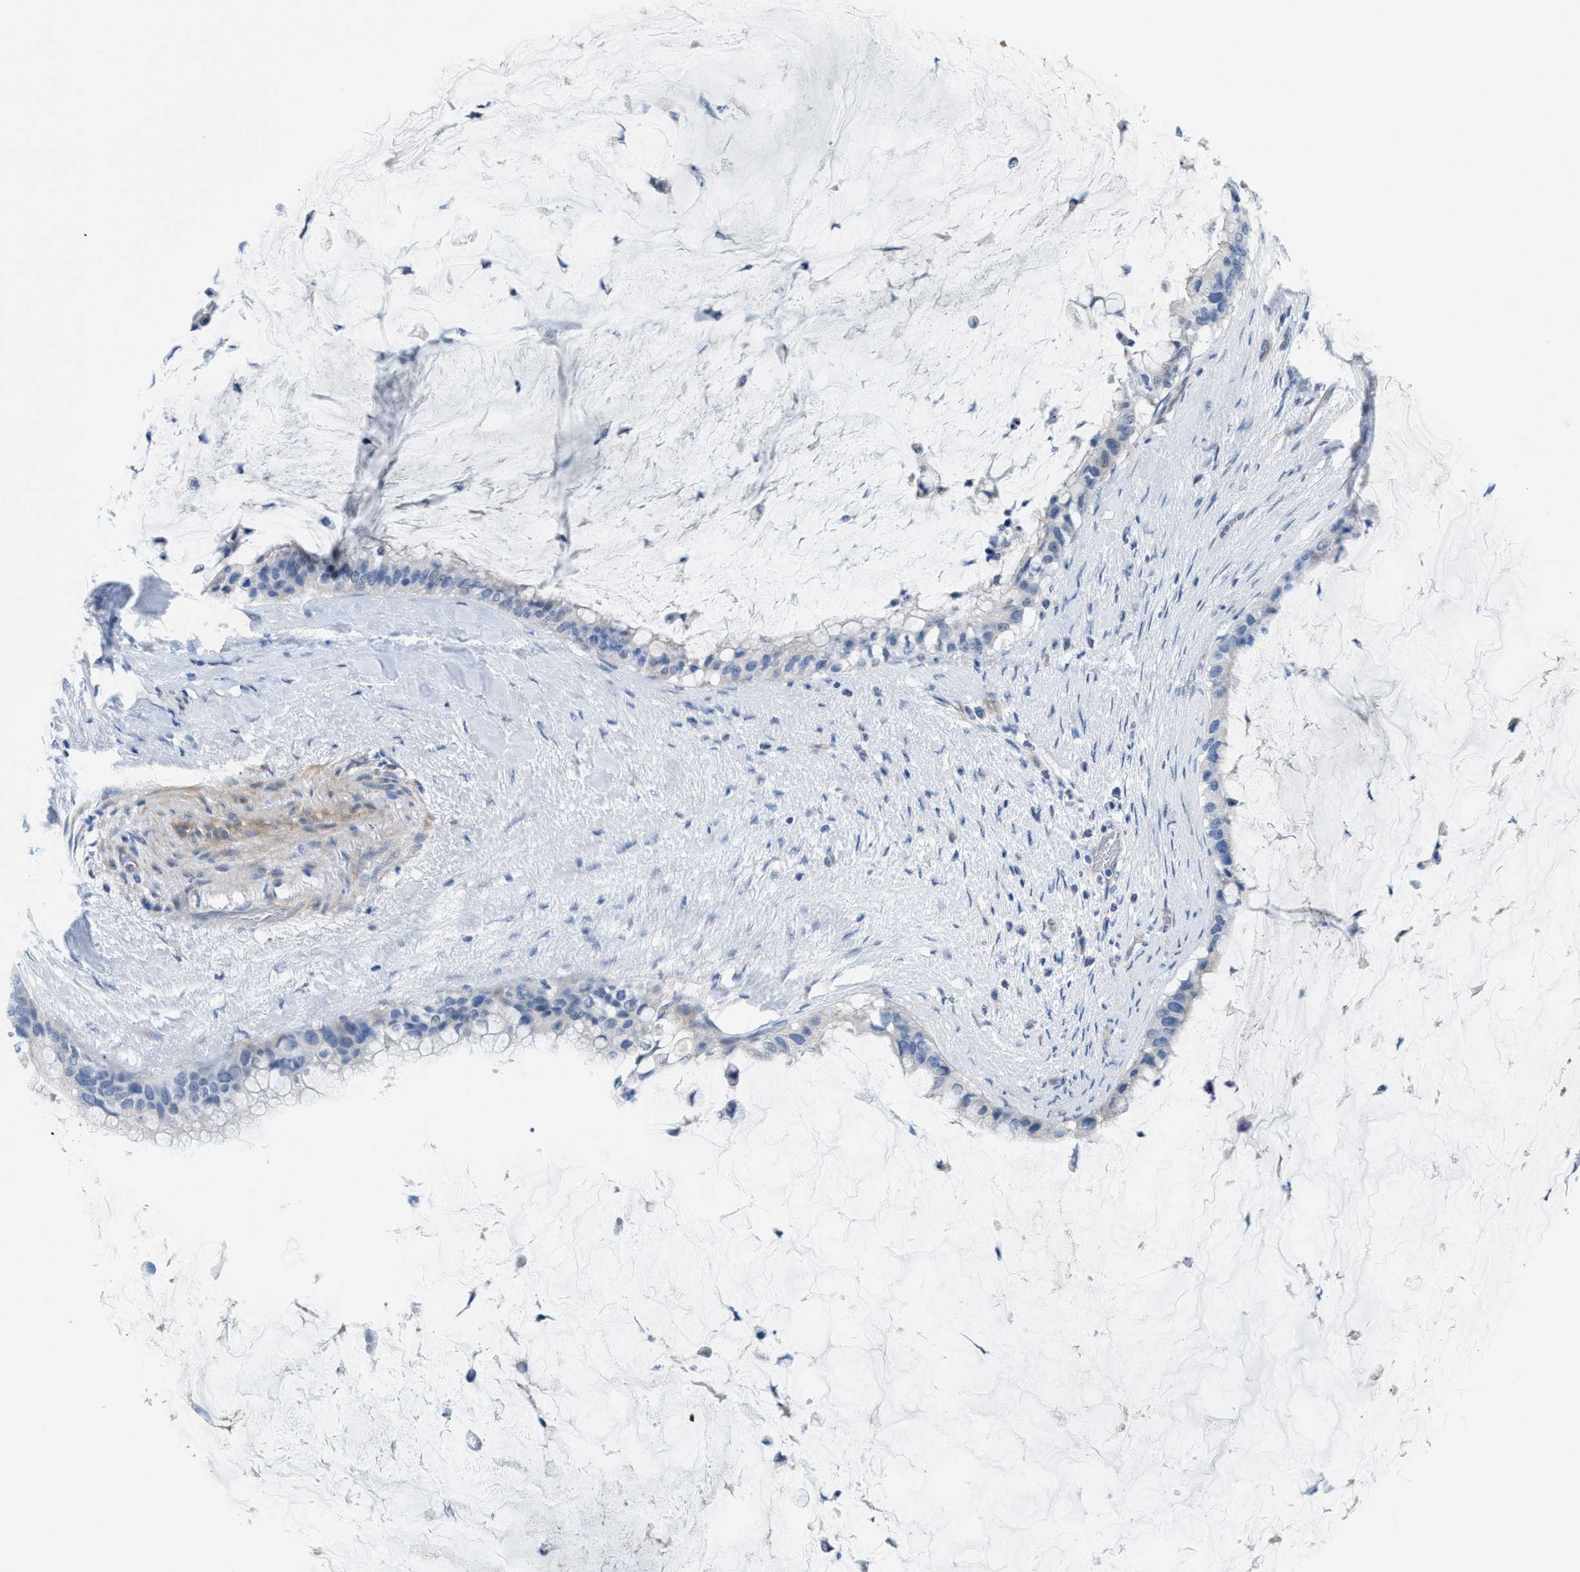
{"staining": {"intensity": "negative", "quantity": "none", "location": "none"}, "tissue": "pancreatic cancer", "cell_type": "Tumor cells", "image_type": "cancer", "snomed": [{"axis": "morphology", "description": "Adenocarcinoma, NOS"}, {"axis": "topography", "description": "Pancreas"}], "caption": "Tumor cells are negative for brown protein staining in adenocarcinoma (pancreatic).", "gene": "MPP3", "patient": {"sex": "male", "age": 41}}